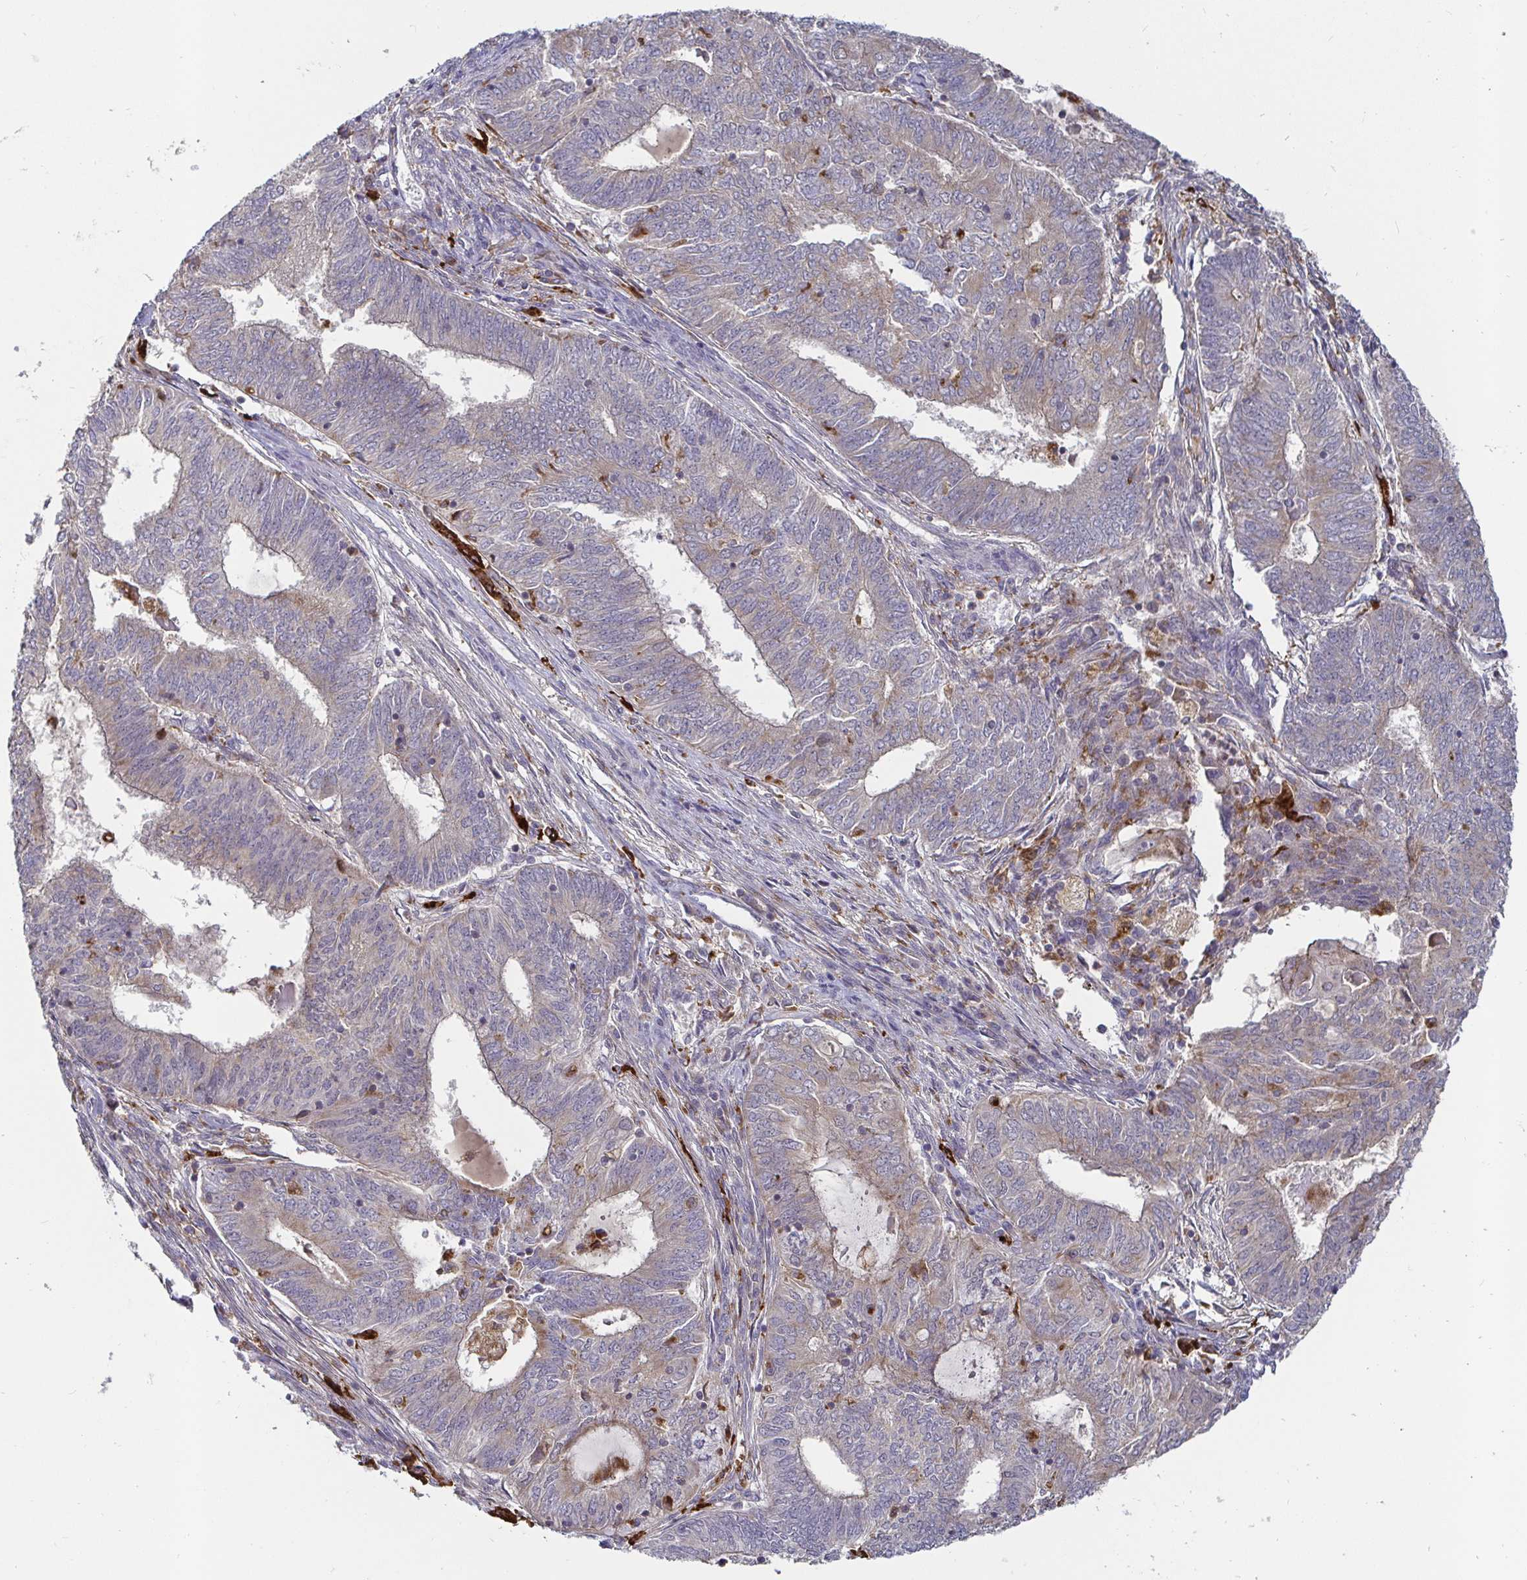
{"staining": {"intensity": "negative", "quantity": "none", "location": "none"}, "tissue": "endometrial cancer", "cell_type": "Tumor cells", "image_type": "cancer", "snomed": [{"axis": "morphology", "description": "Adenocarcinoma, NOS"}, {"axis": "topography", "description": "Endometrium"}], "caption": "DAB (3,3'-diaminobenzidine) immunohistochemical staining of human endometrial cancer reveals no significant positivity in tumor cells.", "gene": "CDH18", "patient": {"sex": "female", "age": 62}}